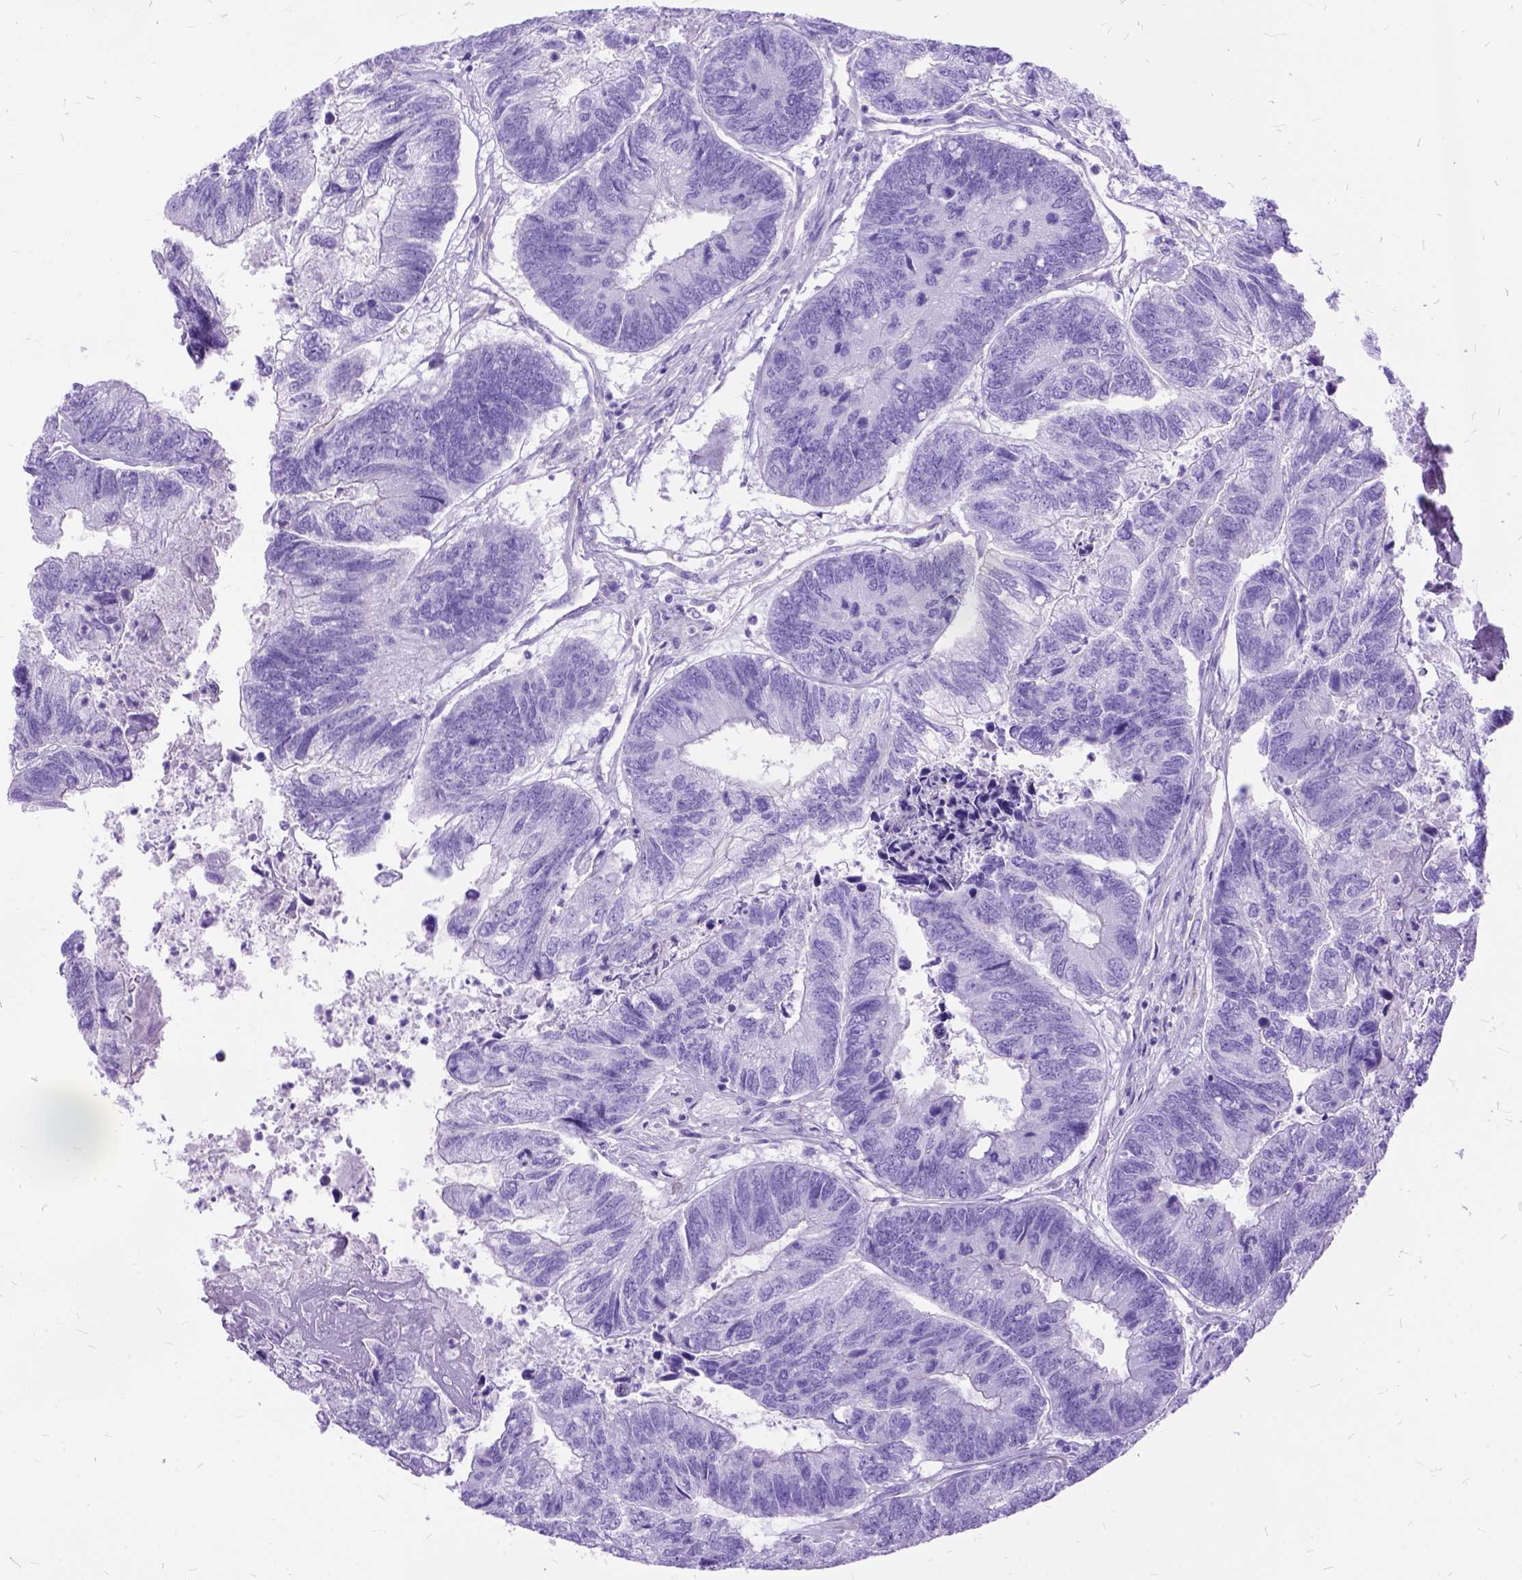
{"staining": {"intensity": "negative", "quantity": "none", "location": "none"}, "tissue": "colorectal cancer", "cell_type": "Tumor cells", "image_type": "cancer", "snomed": [{"axis": "morphology", "description": "Adenocarcinoma, NOS"}, {"axis": "topography", "description": "Colon"}], "caption": "IHC micrograph of colorectal cancer (adenocarcinoma) stained for a protein (brown), which shows no expression in tumor cells. The staining is performed using DAB brown chromogen with nuclei counter-stained in using hematoxylin.", "gene": "ARL9", "patient": {"sex": "female", "age": 67}}